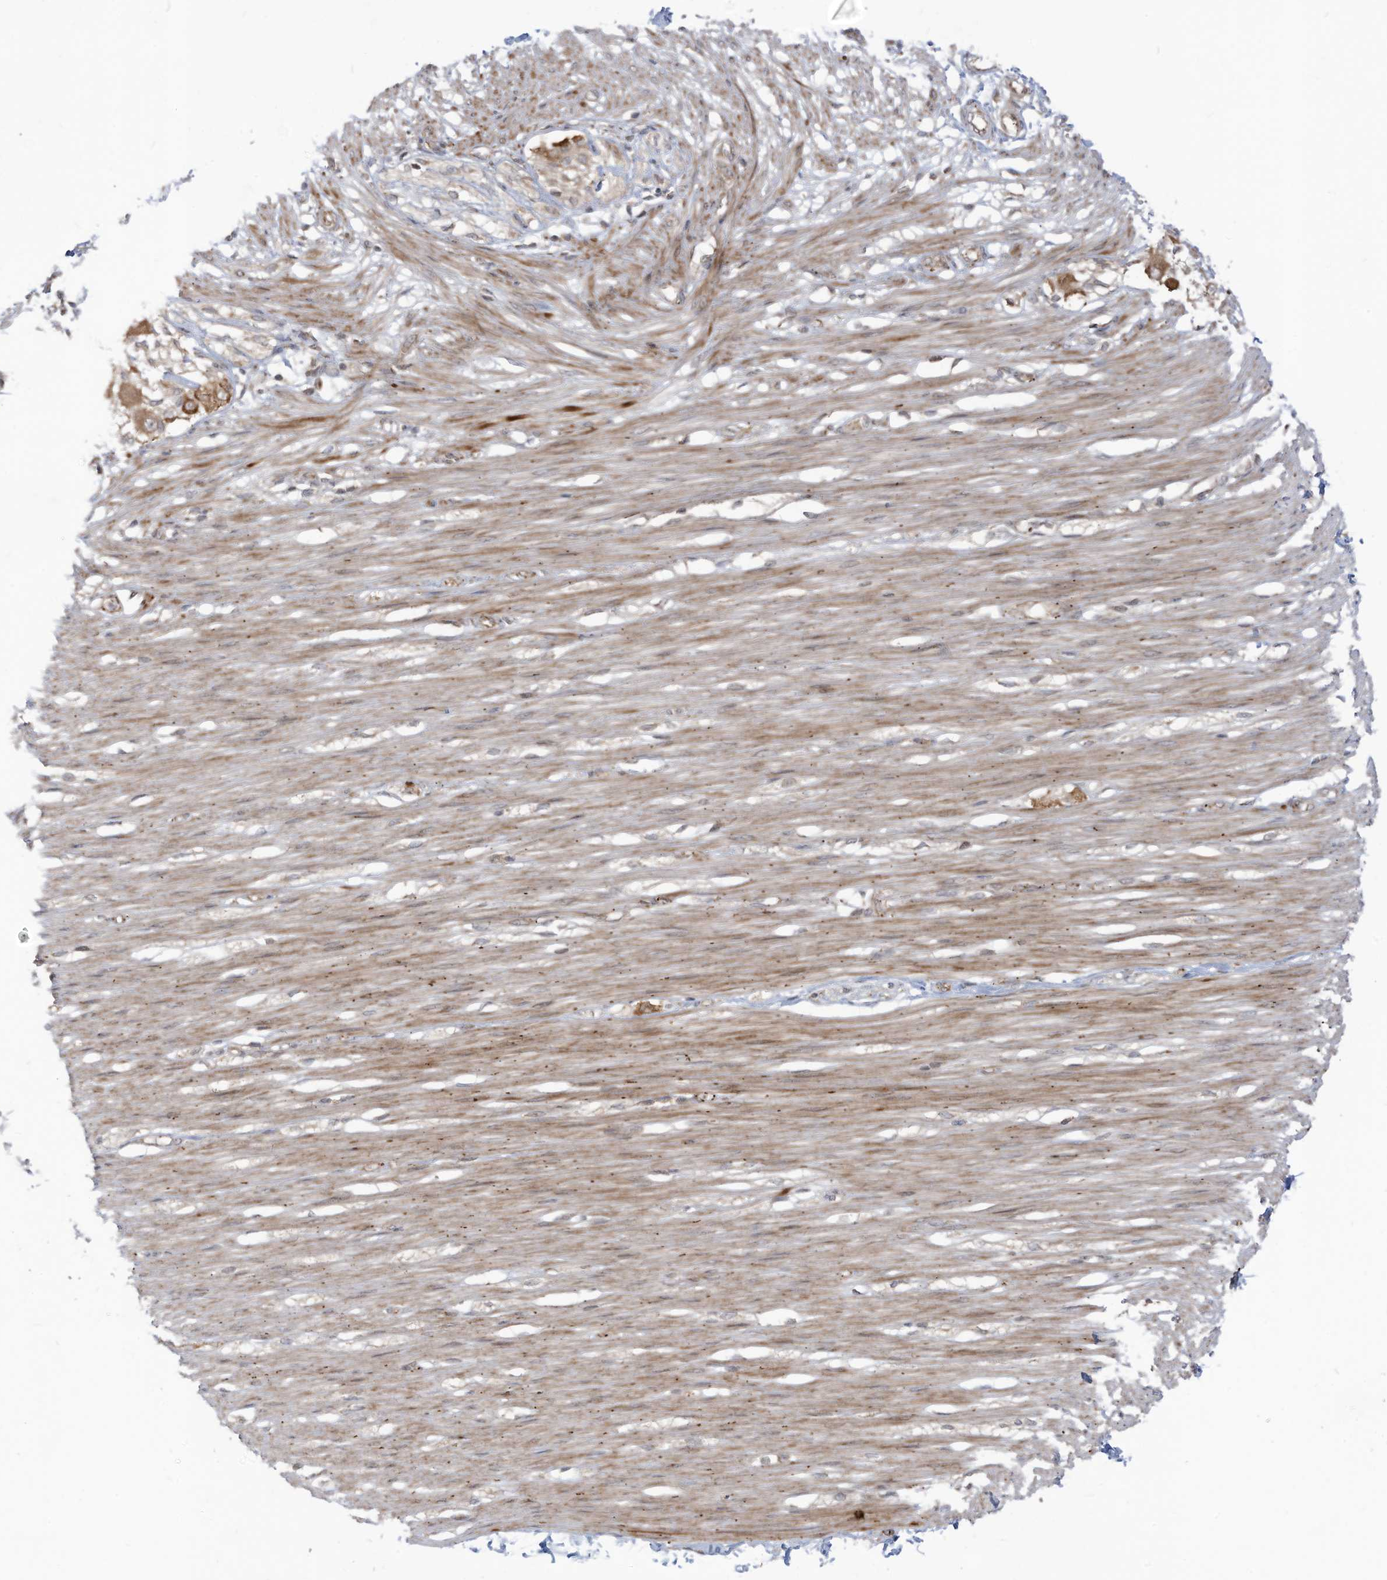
{"staining": {"intensity": "moderate", "quantity": ">75%", "location": "cytoplasmic/membranous"}, "tissue": "smooth muscle", "cell_type": "Smooth muscle cells", "image_type": "normal", "snomed": [{"axis": "morphology", "description": "Normal tissue, NOS"}, {"axis": "morphology", "description": "Adenocarcinoma, NOS"}, {"axis": "topography", "description": "Colon"}, {"axis": "topography", "description": "Peripheral nerve tissue"}], "caption": "Brown immunohistochemical staining in unremarkable smooth muscle shows moderate cytoplasmic/membranous expression in about >75% of smooth muscle cells.", "gene": "TRIM67", "patient": {"sex": "male", "age": 14}}